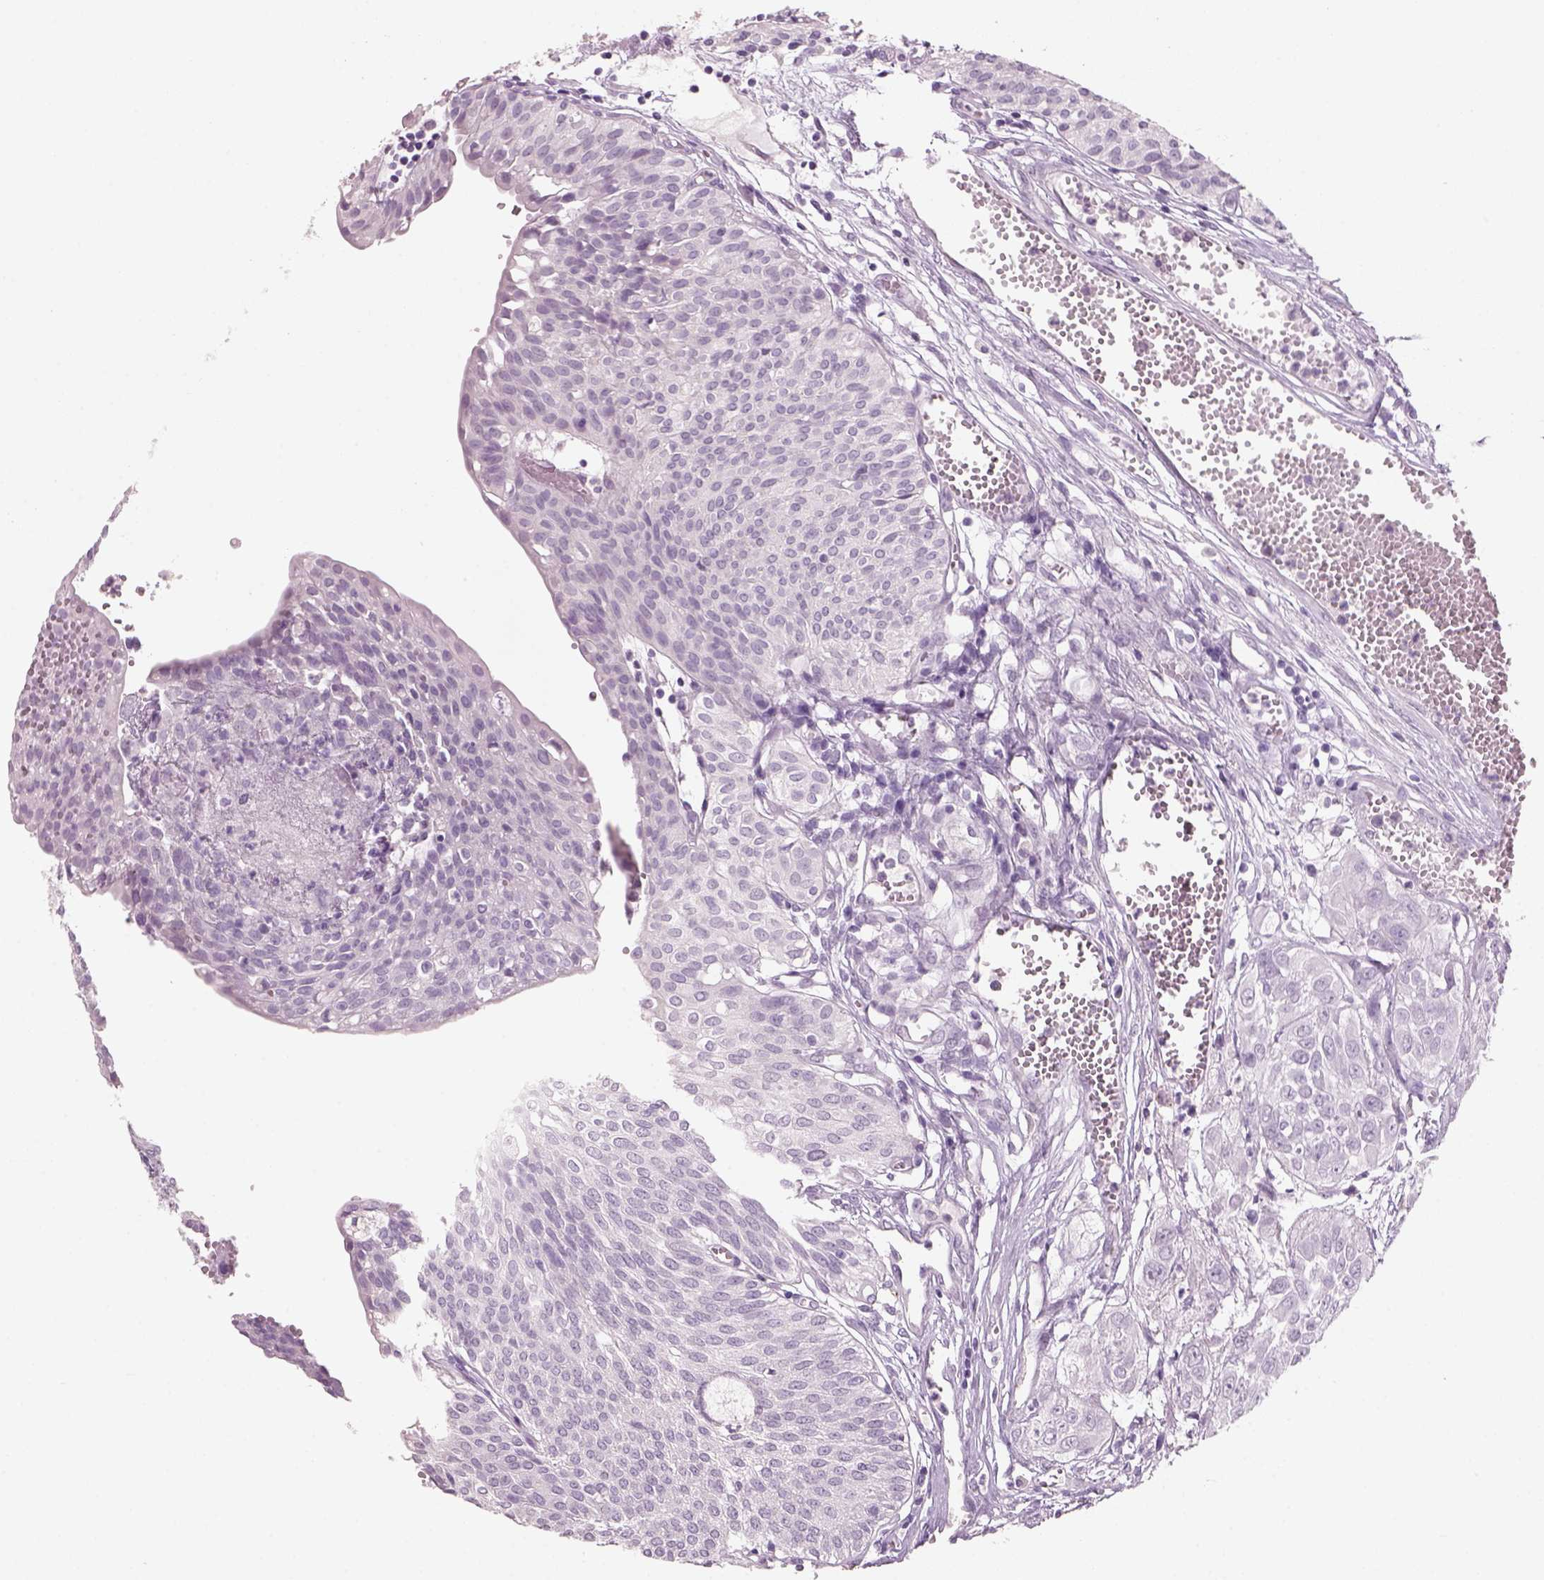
{"staining": {"intensity": "negative", "quantity": "none", "location": "none"}, "tissue": "urothelial cancer", "cell_type": "Tumor cells", "image_type": "cancer", "snomed": [{"axis": "morphology", "description": "Urothelial carcinoma, High grade"}, {"axis": "topography", "description": "Urinary bladder"}], "caption": "Immunohistochemistry (IHC) of human high-grade urothelial carcinoma demonstrates no staining in tumor cells.", "gene": "SLC6A2", "patient": {"sex": "male", "age": 57}}